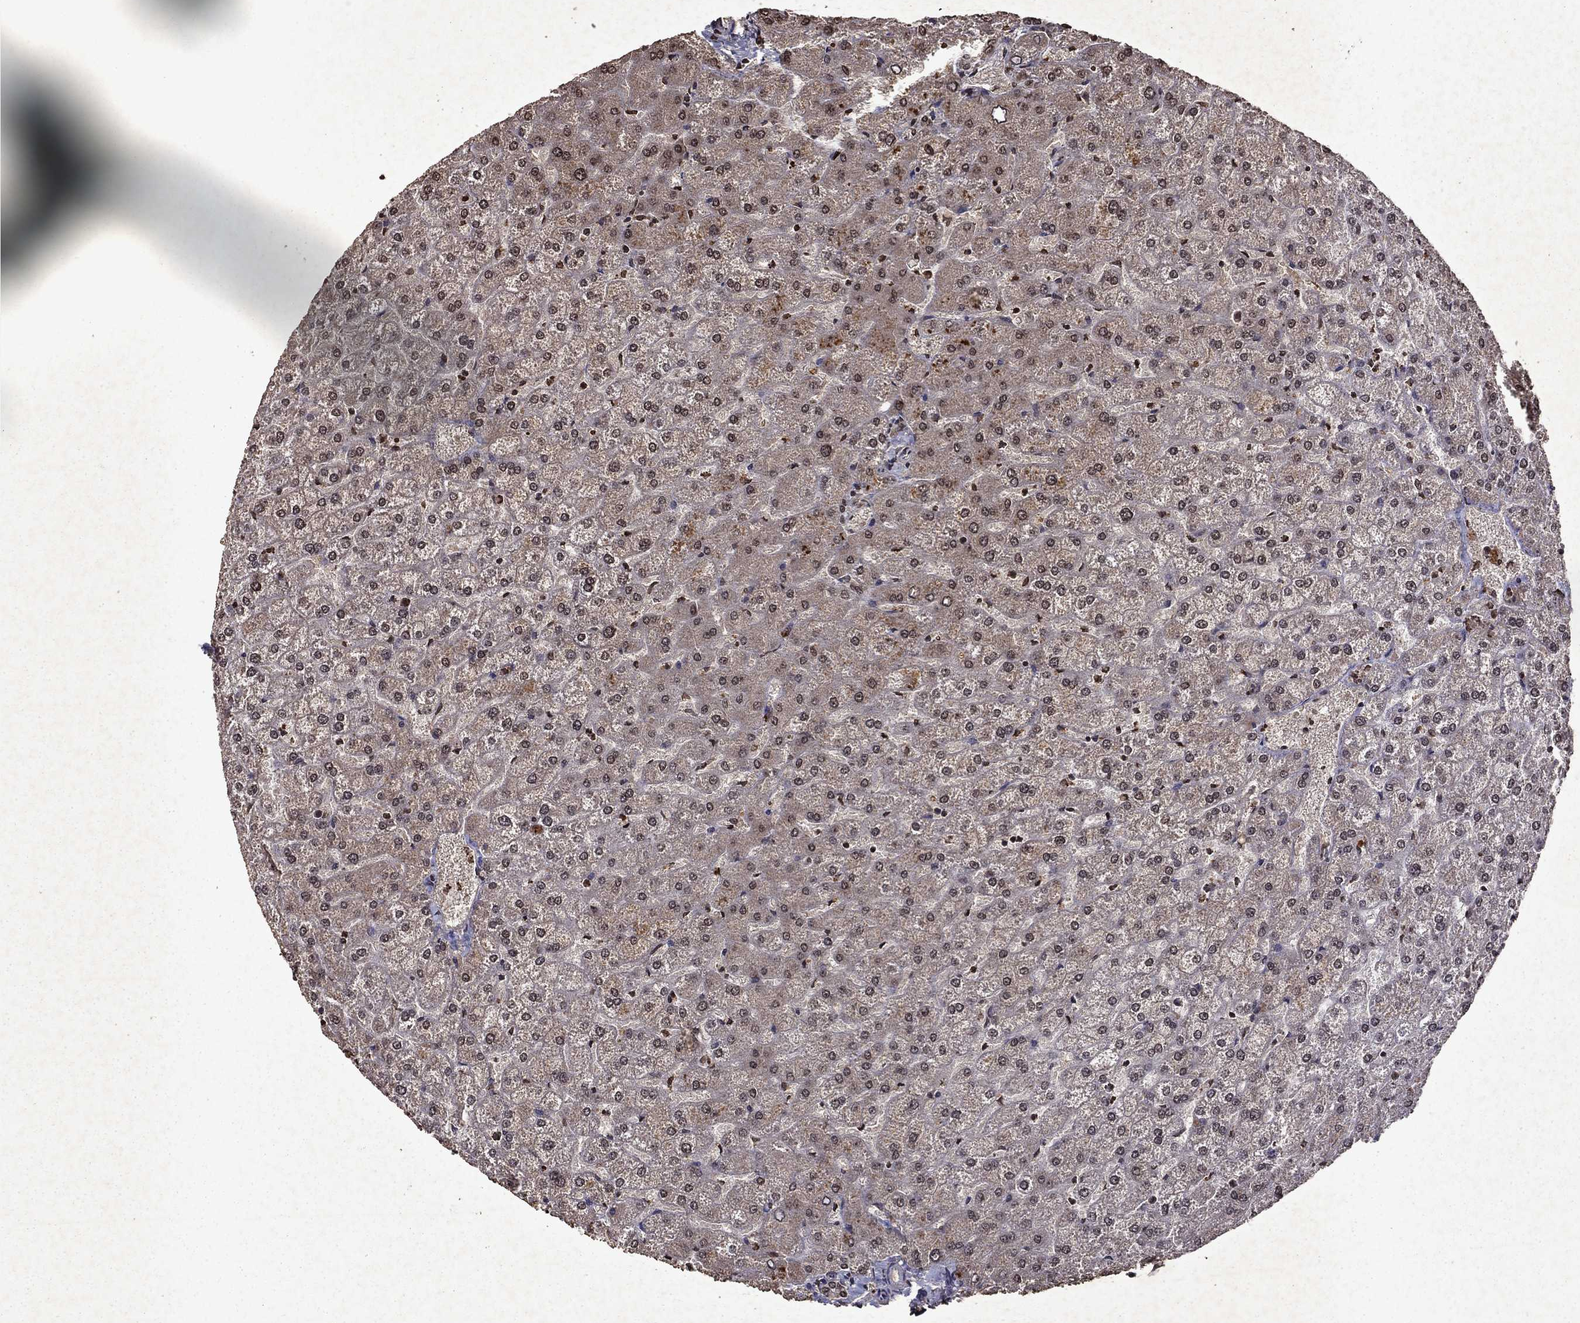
{"staining": {"intensity": "negative", "quantity": "none", "location": "none"}, "tissue": "liver", "cell_type": "Cholangiocytes", "image_type": "normal", "snomed": [{"axis": "morphology", "description": "Normal tissue, NOS"}, {"axis": "topography", "description": "Liver"}], "caption": "Immunohistochemical staining of normal human liver reveals no significant positivity in cholangiocytes.", "gene": "PIN4", "patient": {"sex": "female", "age": 32}}